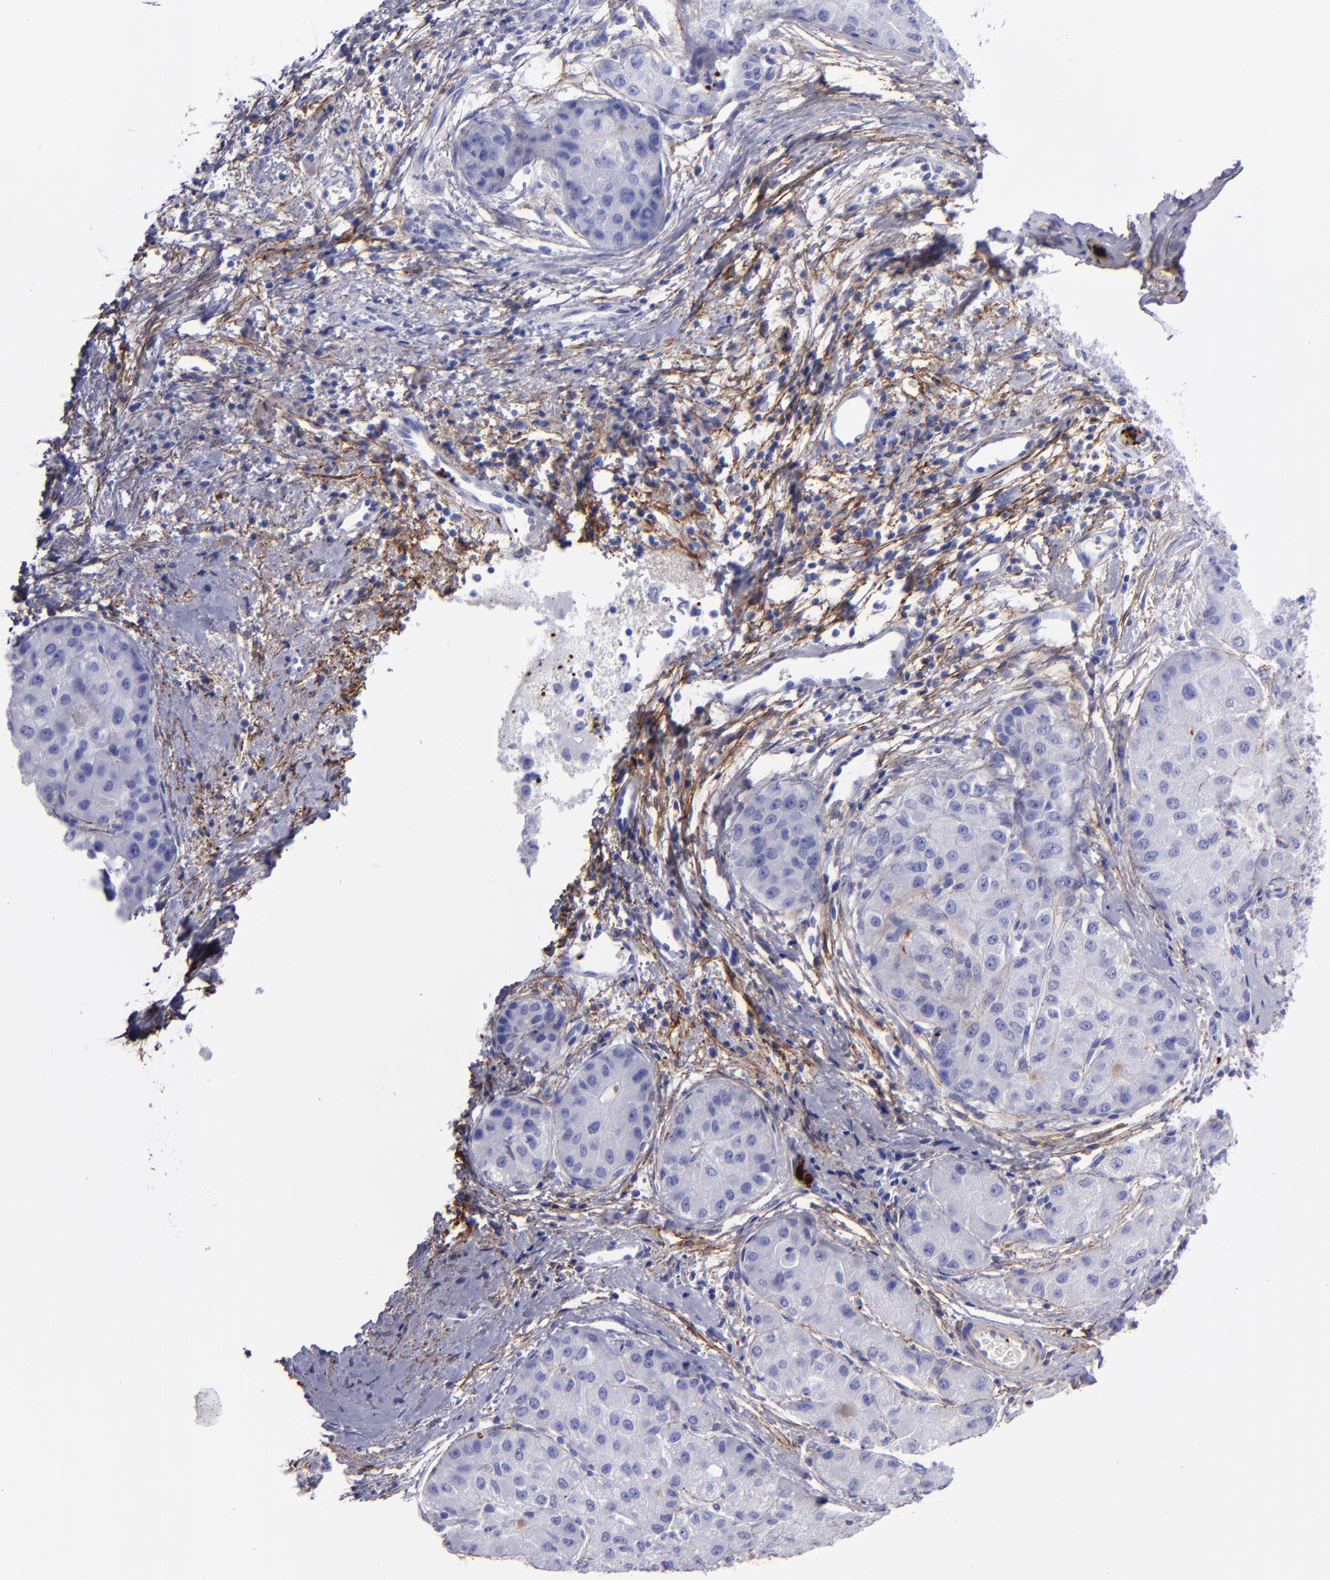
{"staining": {"intensity": "negative", "quantity": "none", "location": "none"}, "tissue": "liver cancer", "cell_type": "Tumor cells", "image_type": "cancer", "snomed": [{"axis": "morphology", "description": "Carcinoma, Hepatocellular, NOS"}, {"axis": "topography", "description": "Liver"}], "caption": "Protein analysis of liver hepatocellular carcinoma reveals no significant staining in tumor cells. (Stains: DAB (3,3'-diaminobenzidine) immunohistochemistry (IHC) with hematoxylin counter stain, Microscopy: brightfield microscopy at high magnification).", "gene": "EFCAB13", "patient": {"sex": "male", "age": 80}}